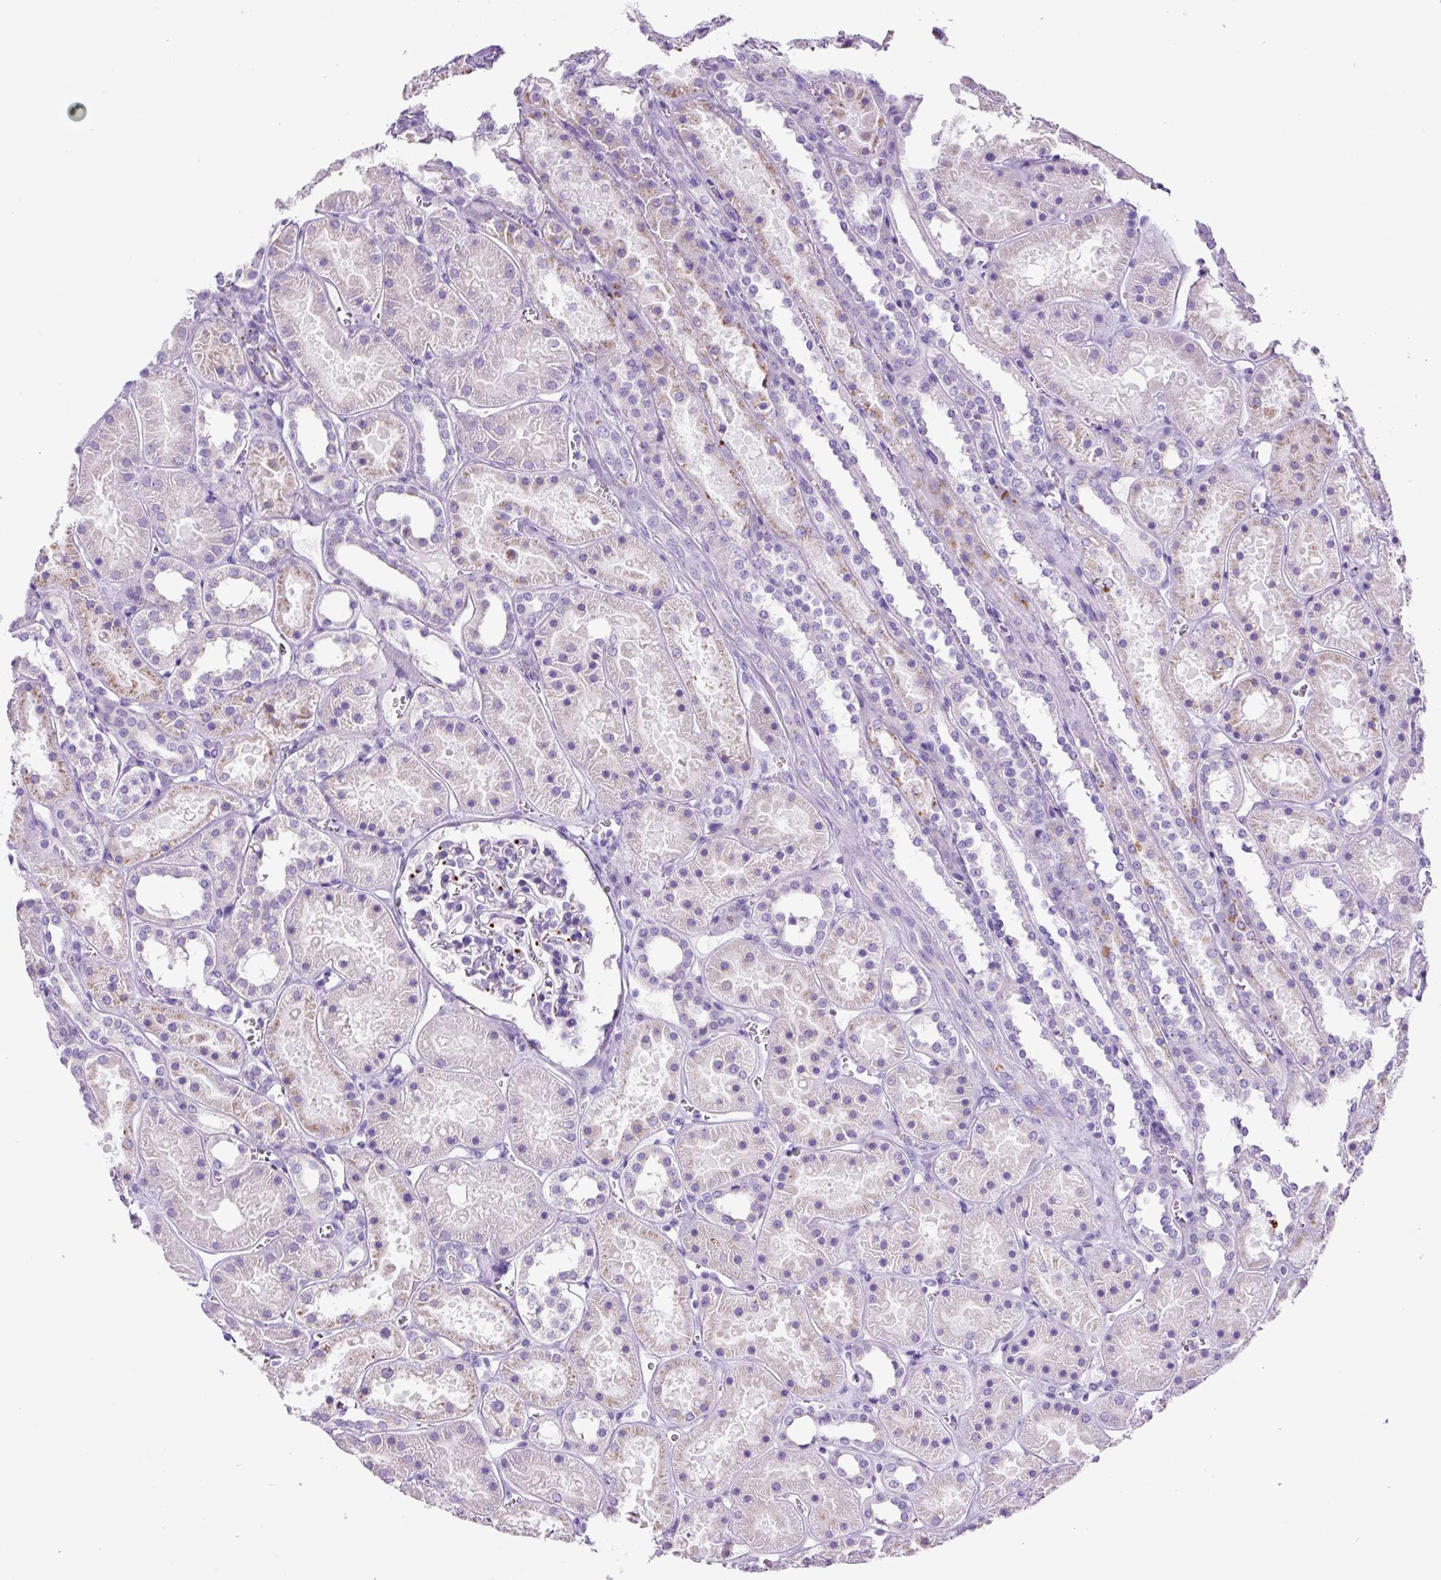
{"staining": {"intensity": "moderate", "quantity": "<25%", "location": "cytoplasmic/membranous"}, "tissue": "kidney", "cell_type": "Cells in glomeruli", "image_type": "normal", "snomed": [{"axis": "morphology", "description": "Normal tissue, NOS"}, {"axis": "topography", "description": "Kidney"}], "caption": "Moderate cytoplasmic/membranous protein expression is appreciated in about <25% of cells in glomeruli in kidney.", "gene": "LCN10", "patient": {"sex": "female", "age": 41}}